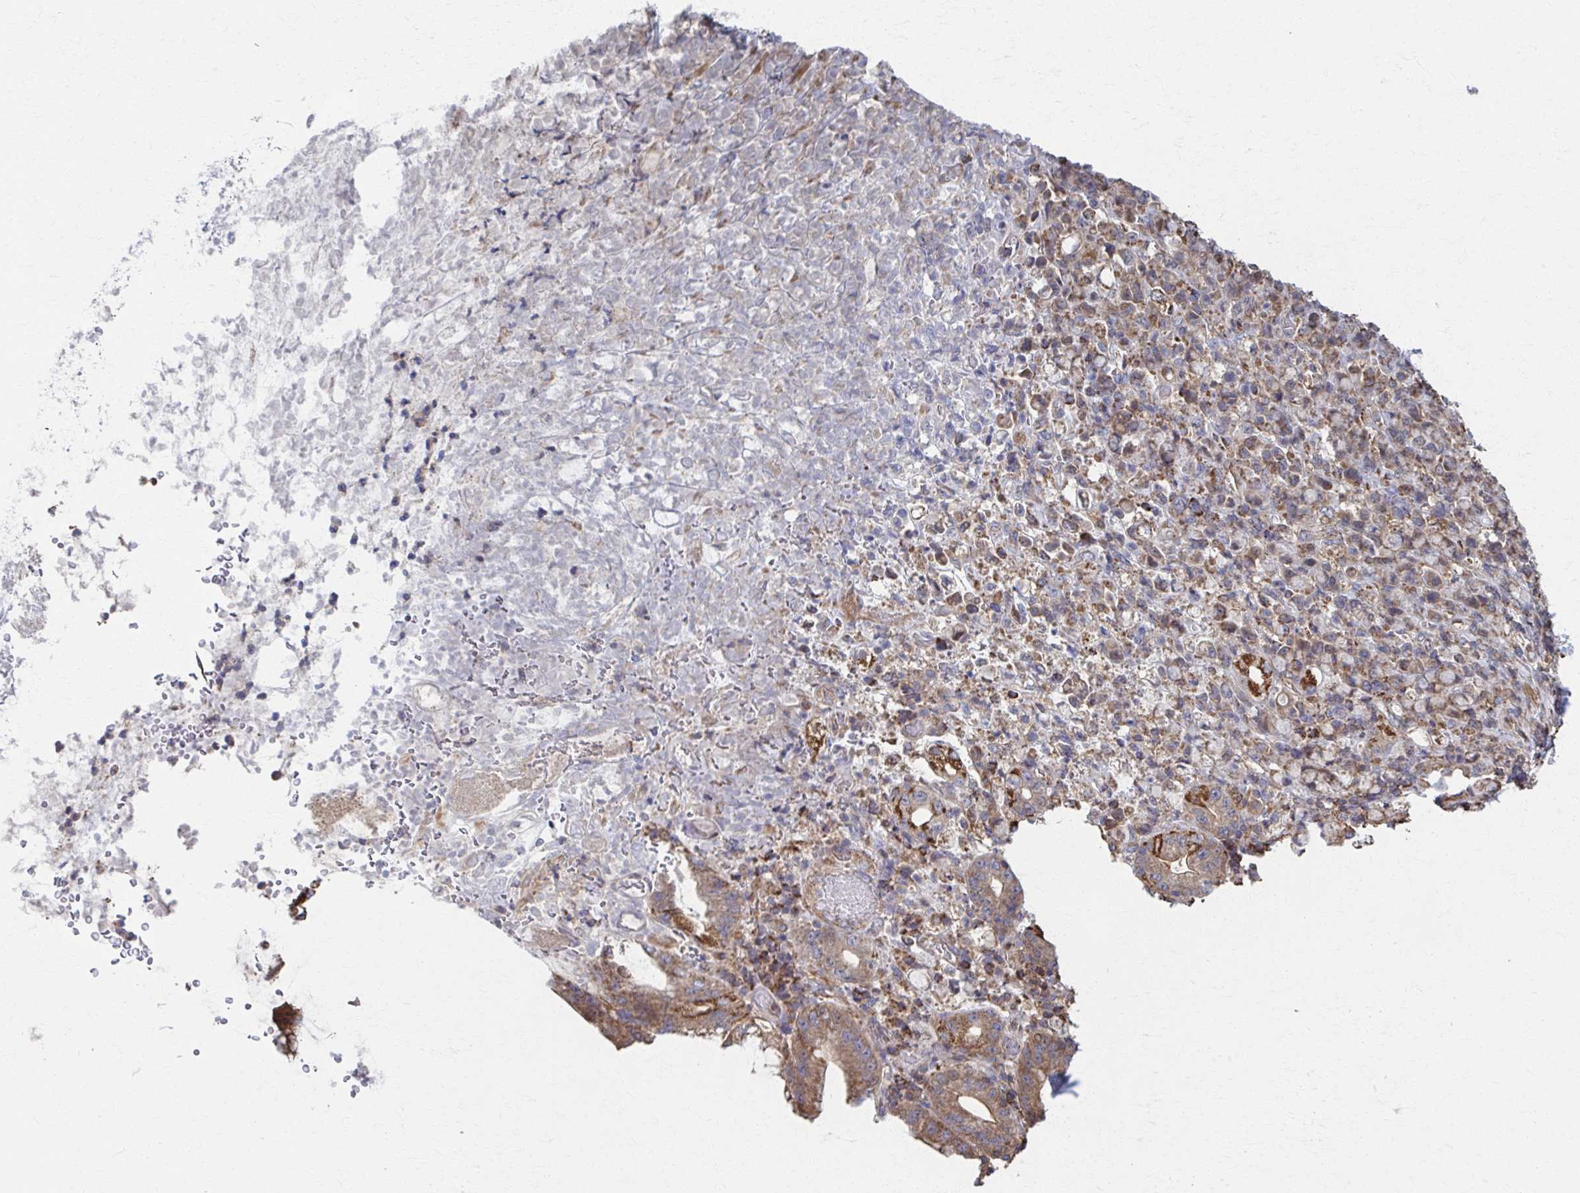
{"staining": {"intensity": "moderate", "quantity": "25%-75%", "location": "cytoplasmic/membranous"}, "tissue": "stomach cancer", "cell_type": "Tumor cells", "image_type": "cancer", "snomed": [{"axis": "morphology", "description": "Normal tissue, NOS"}, {"axis": "morphology", "description": "Adenocarcinoma, NOS"}, {"axis": "topography", "description": "Stomach"}], "caption": "Immunohistochemistry (DAB (3,3'-diaminobenzidine)) staining of stomach cancer reveals moderate cytoplasmic/membranous protein positivity in approximately 25%-75% of tumor cells. The staining was performed using DAB, with brown indicating positive protein expression. Nuclei are stained blue with hematoxylin.", "gene": "KLHL34", "patient": {"sex": "female", "age": 79}}